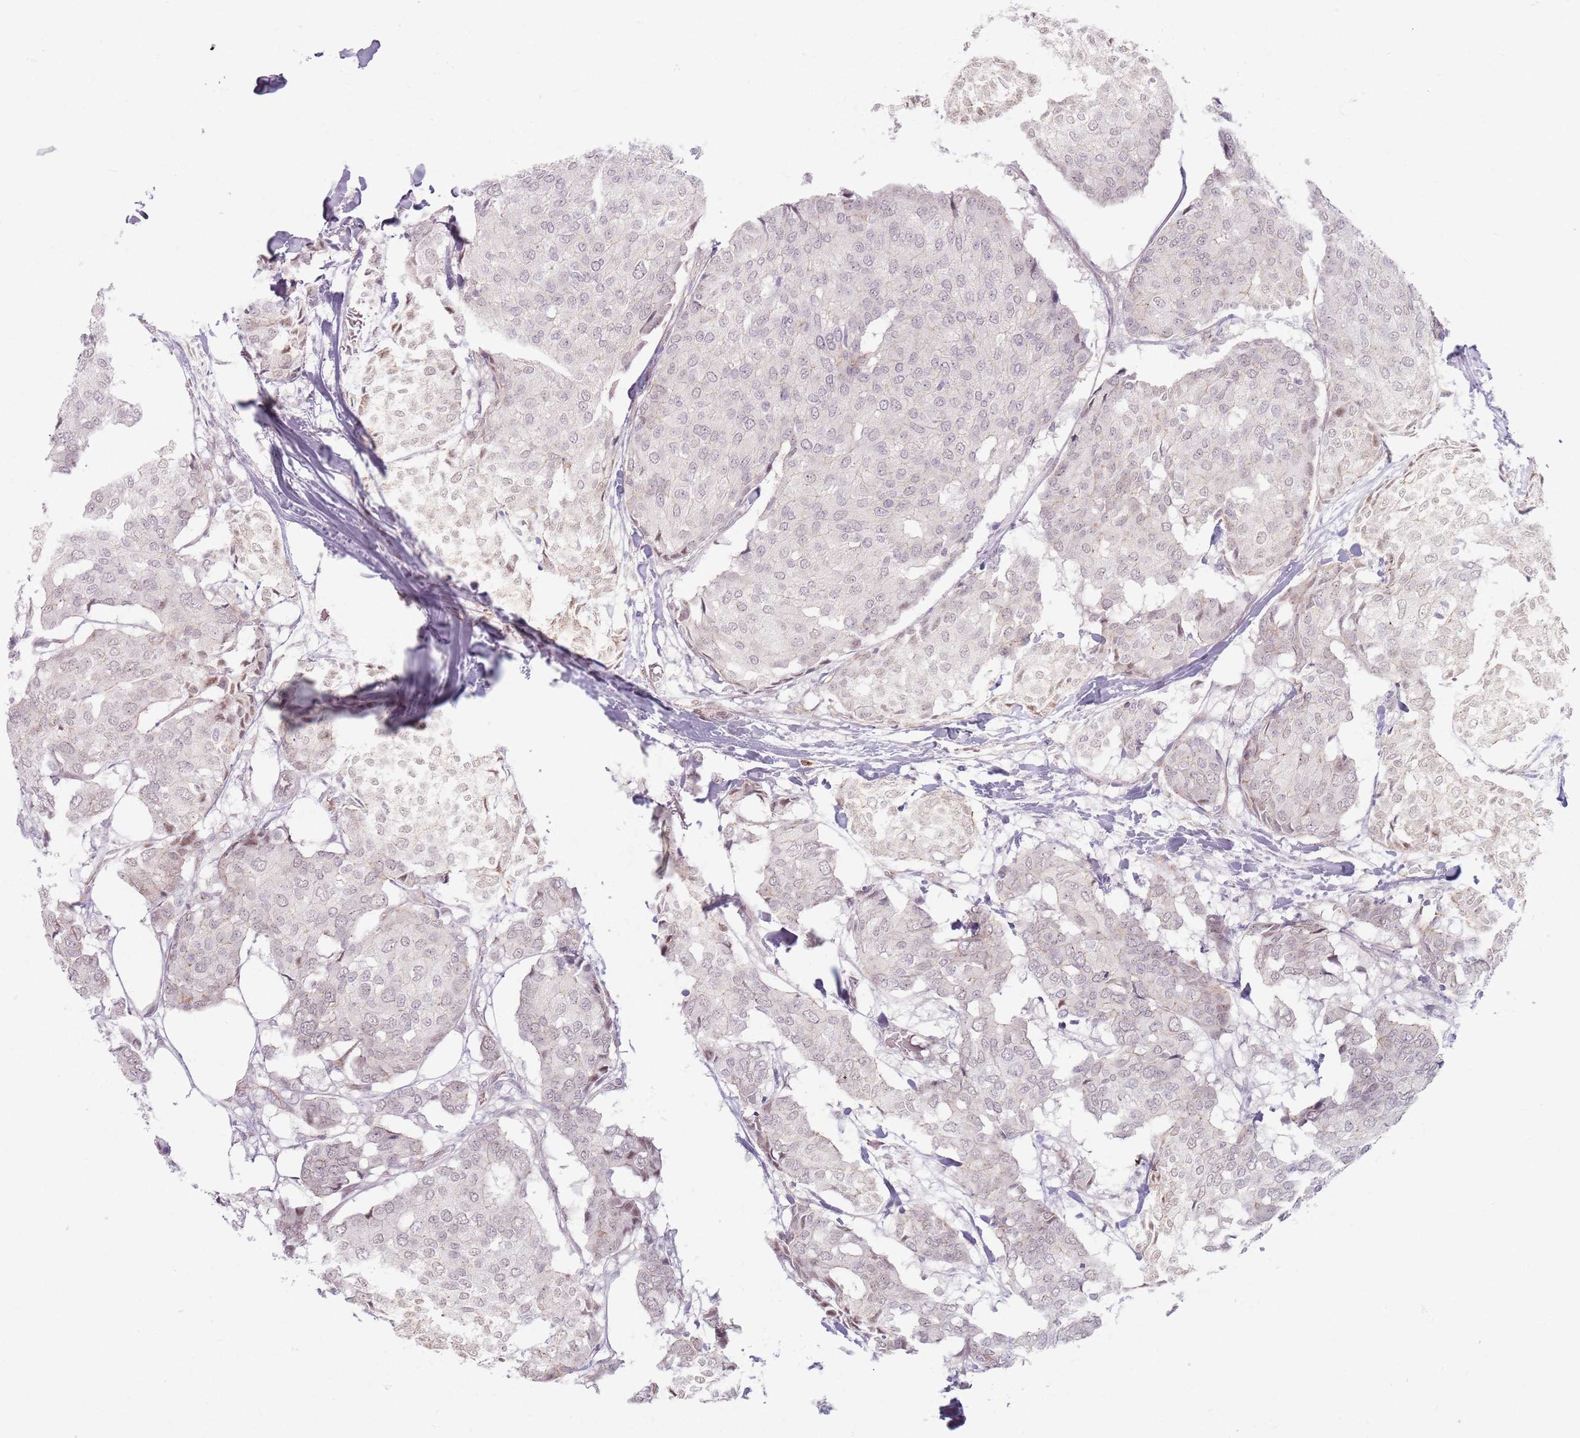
{"staining": {"intensity": "negative", "quantity": "none", "location": "none"}, "tissue": "breast cancer", "cell_type": "Tumor cells", "image_type": "cancer", "snomed": [{"axis": "morphology", "description": "Duct carcinoma"}, {"axis": "topography", "description": "Breast"}], "caption": "IHC histopathology image of human breast infiltrating ductal carcinoma stained for a protein (brown), which exhibits no expression in tumor cells. (DAB (3,3'-diaminobenzidine) immunohistochemistry (IHC) visualized using brightfield microscopy, high magnification).", "gene": "KCNA5", "patient": {"sex": "female", "age": 75}}